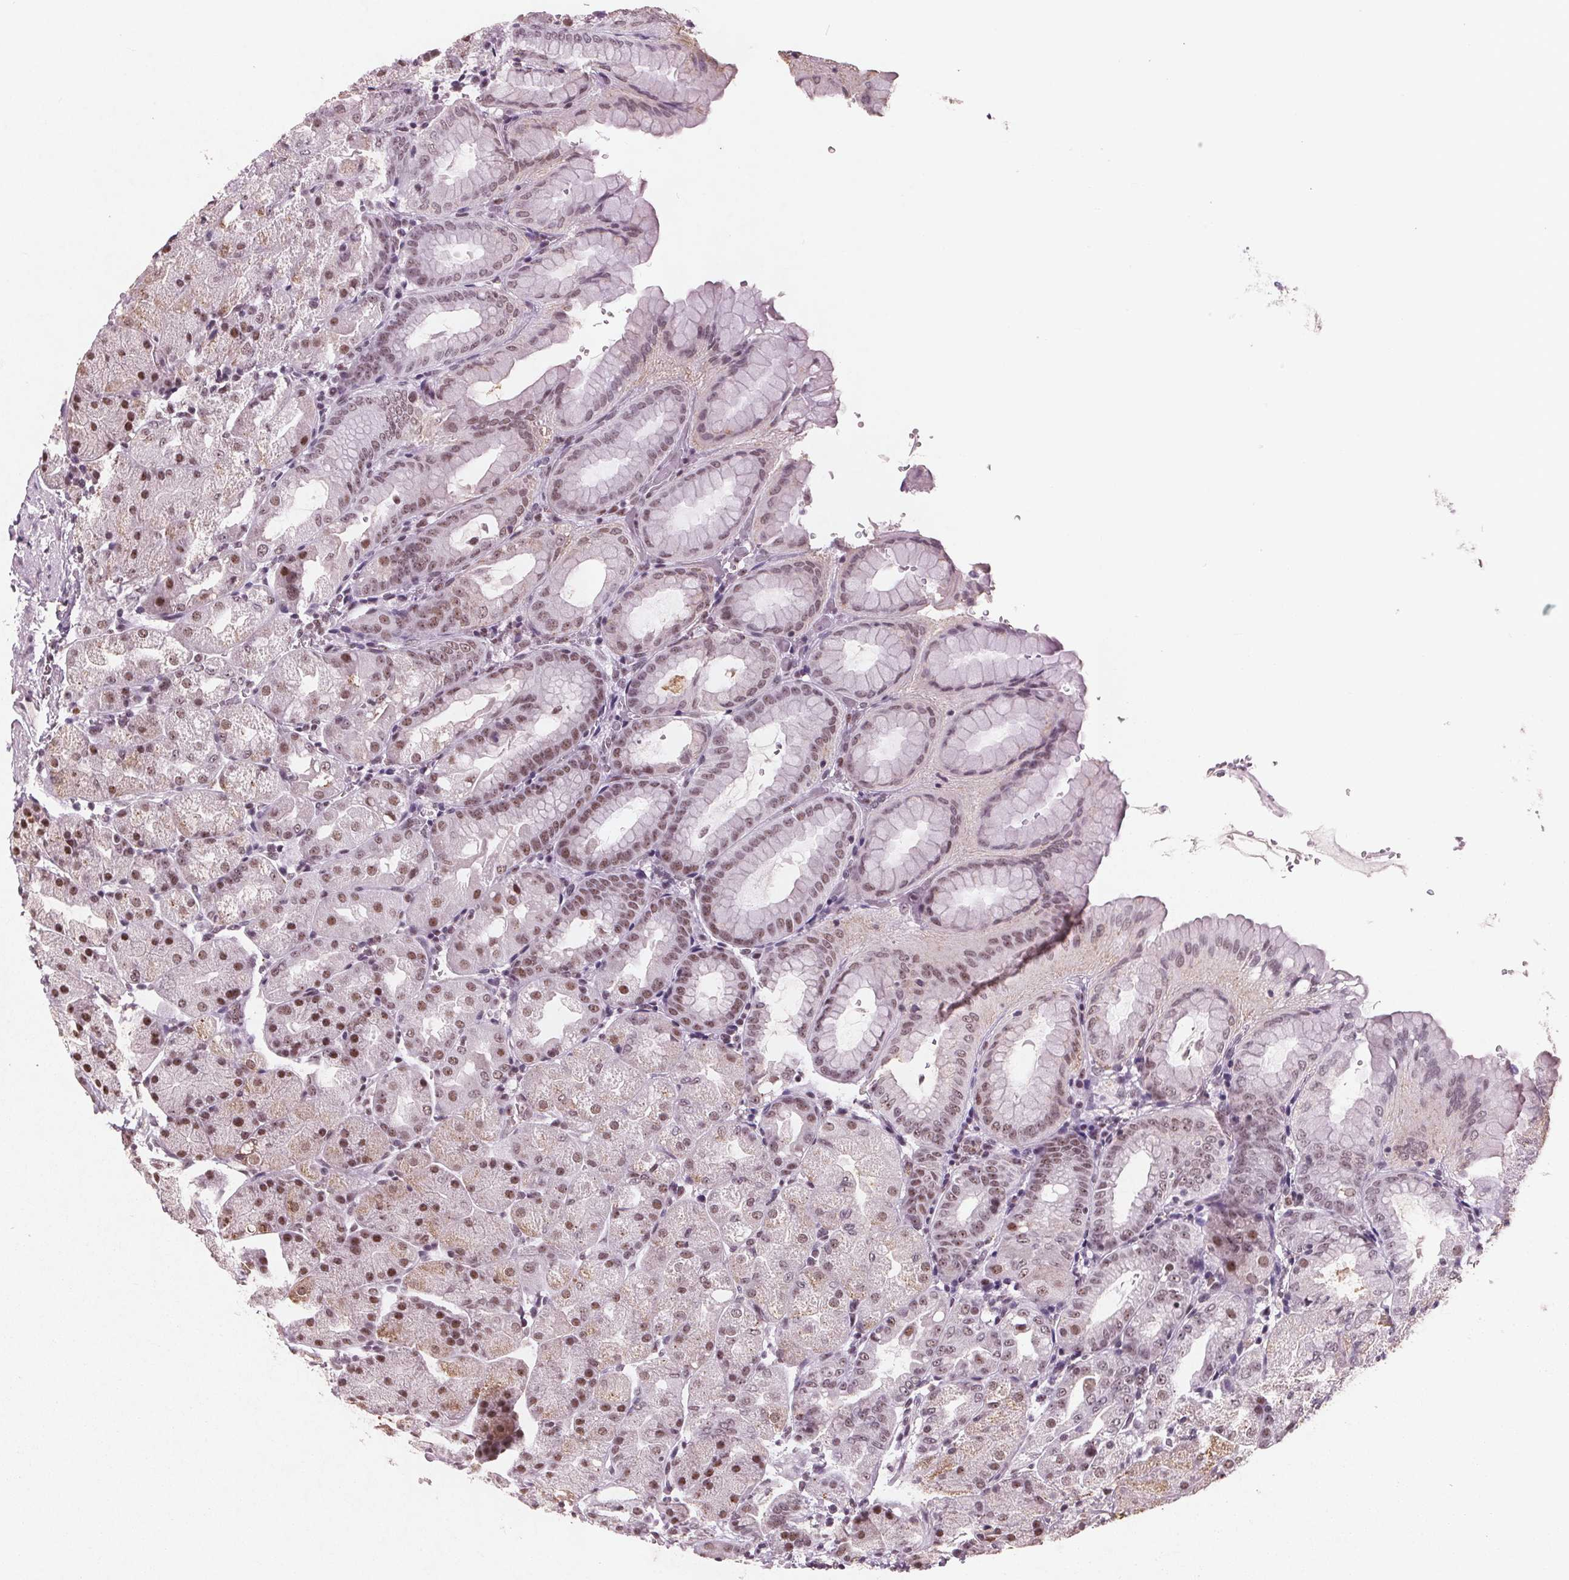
{"staining": {"intensity": "moderate", "quantity": ">75%", "location": "nuclear"}, "tissue": "stomach", "cell_type": "Glandular cells", "image_type": "normal", "snomed": [{"axis": "morphology", "description": "Normal tissue, NOS"}, {"axis": "topography", "description": "Stomach, upper"}, {"axis": "topography", "description": "Stomach"}, {"axis": "topography", "description": "Stomach, lower"}], "caption": "Glandular cells demonstrate moderate nuclear positivity in about >75% of cells in normal stomach. The staining was performed using DAB, with brown indicating positive protein expression. Nuclei are stained blue with hematoxylin.", "gene": "RPS6KA2", "patient": {"sex": "male", "age": 62}}